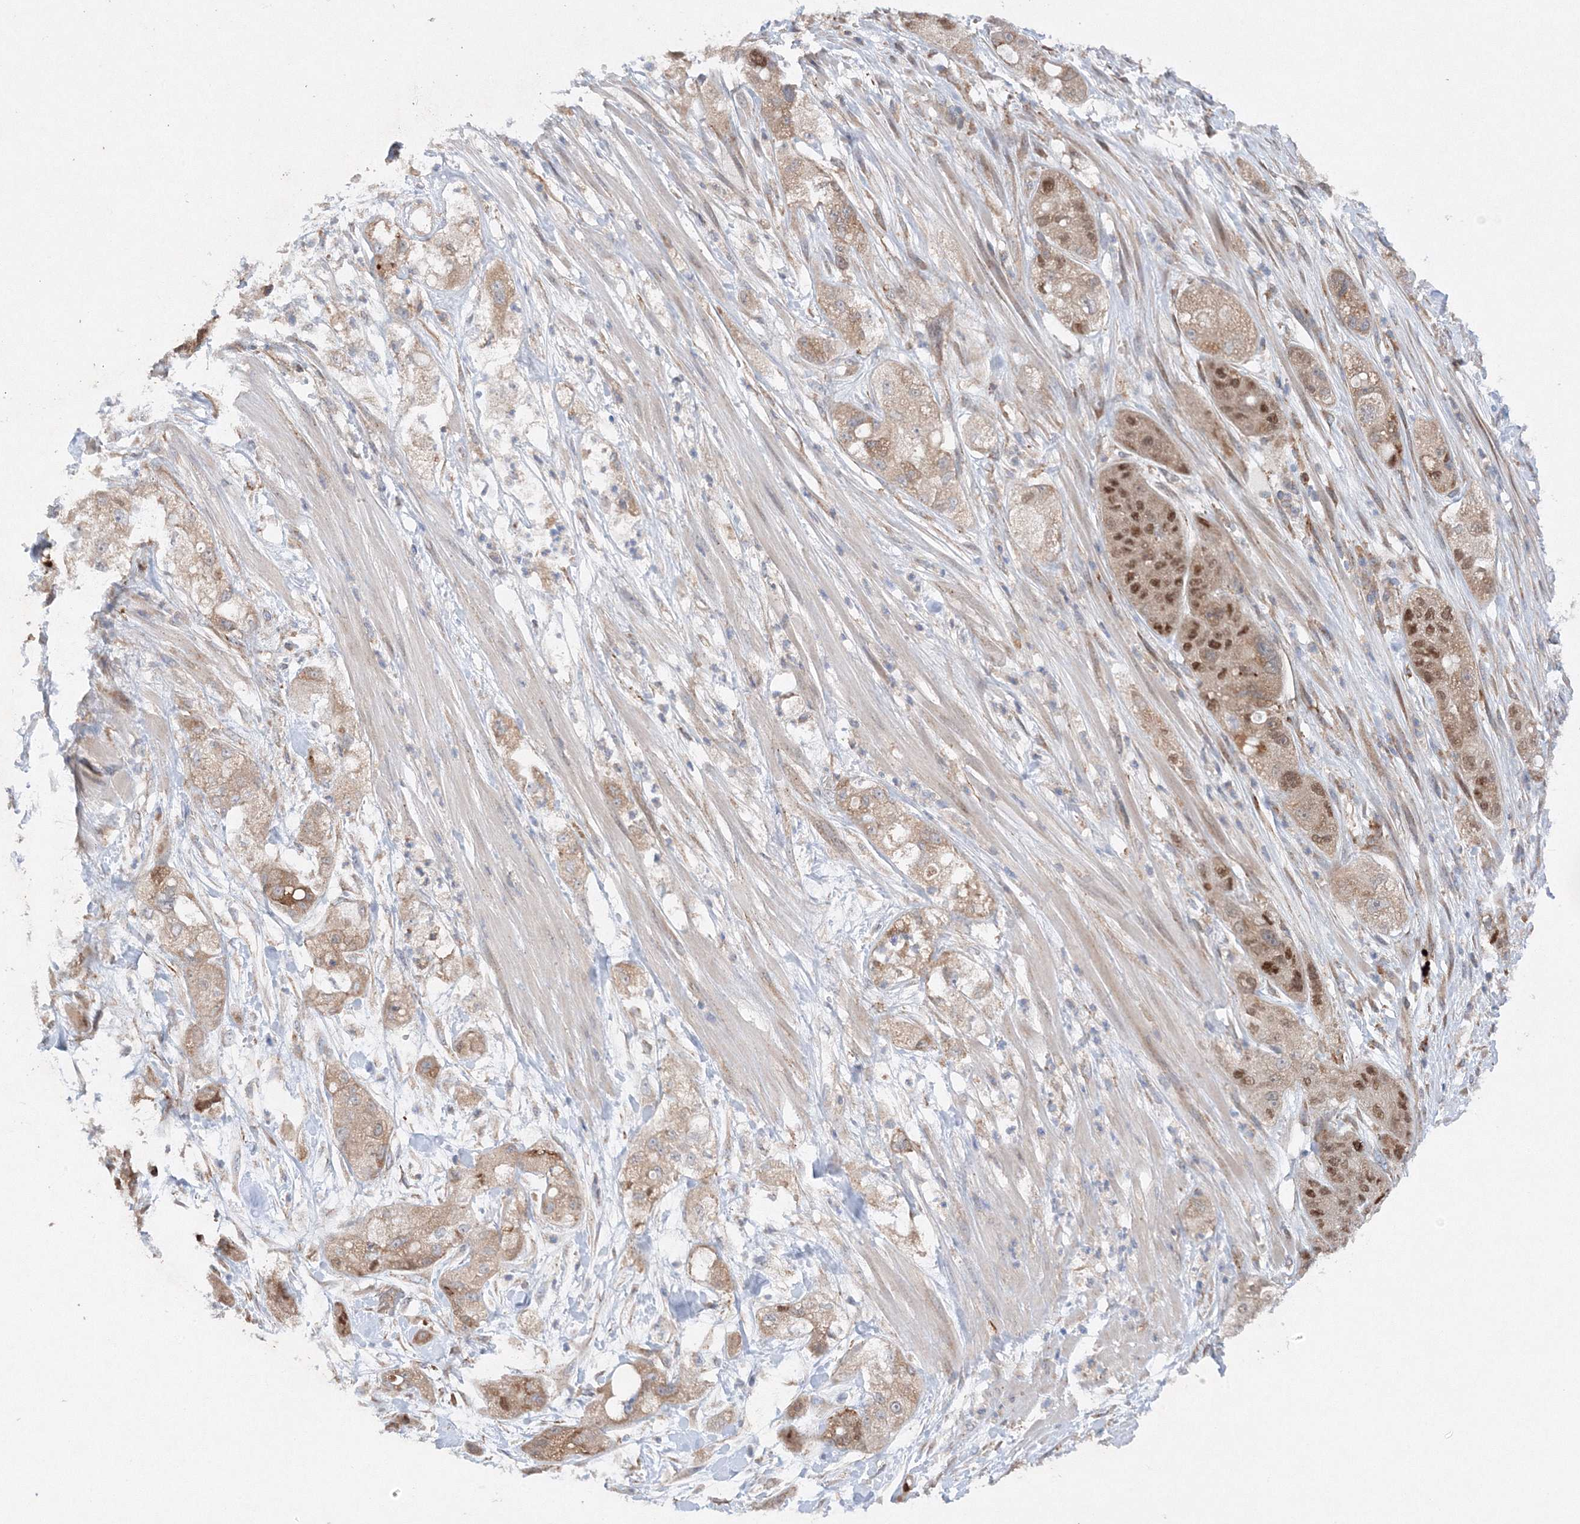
{"staining": {"intensity": "moderate", "quantity": "25%-75%", "location": "cytoplasmic/membranous,nuclear"}, "tissue": "pancreatic cancer", "cell_type": "Tumor cells", "image_type": "cancer", "snomed": [{"axis": "morphology", "description": "Adenocarcinoma, NOS"}, {"axis": "topography", "description": "Pancreas"}], "caption": "High-magnification brightfield microscopy of pancreatic cancer (adenocarcinoma) stained with DAB (3,3'-diaminobenzidine) (brown) and counterstained with hematoxylin (blue). tumor cells exhibit moderate cytoplasmic/membranous and nuclear positivity is identified in approximately25%-75% of cells. (brown staining indicates protein expression, while blue staining denotes nuclei).", "gene": "SLC36A1", "patient": {"sex": "female", "age": 78}}